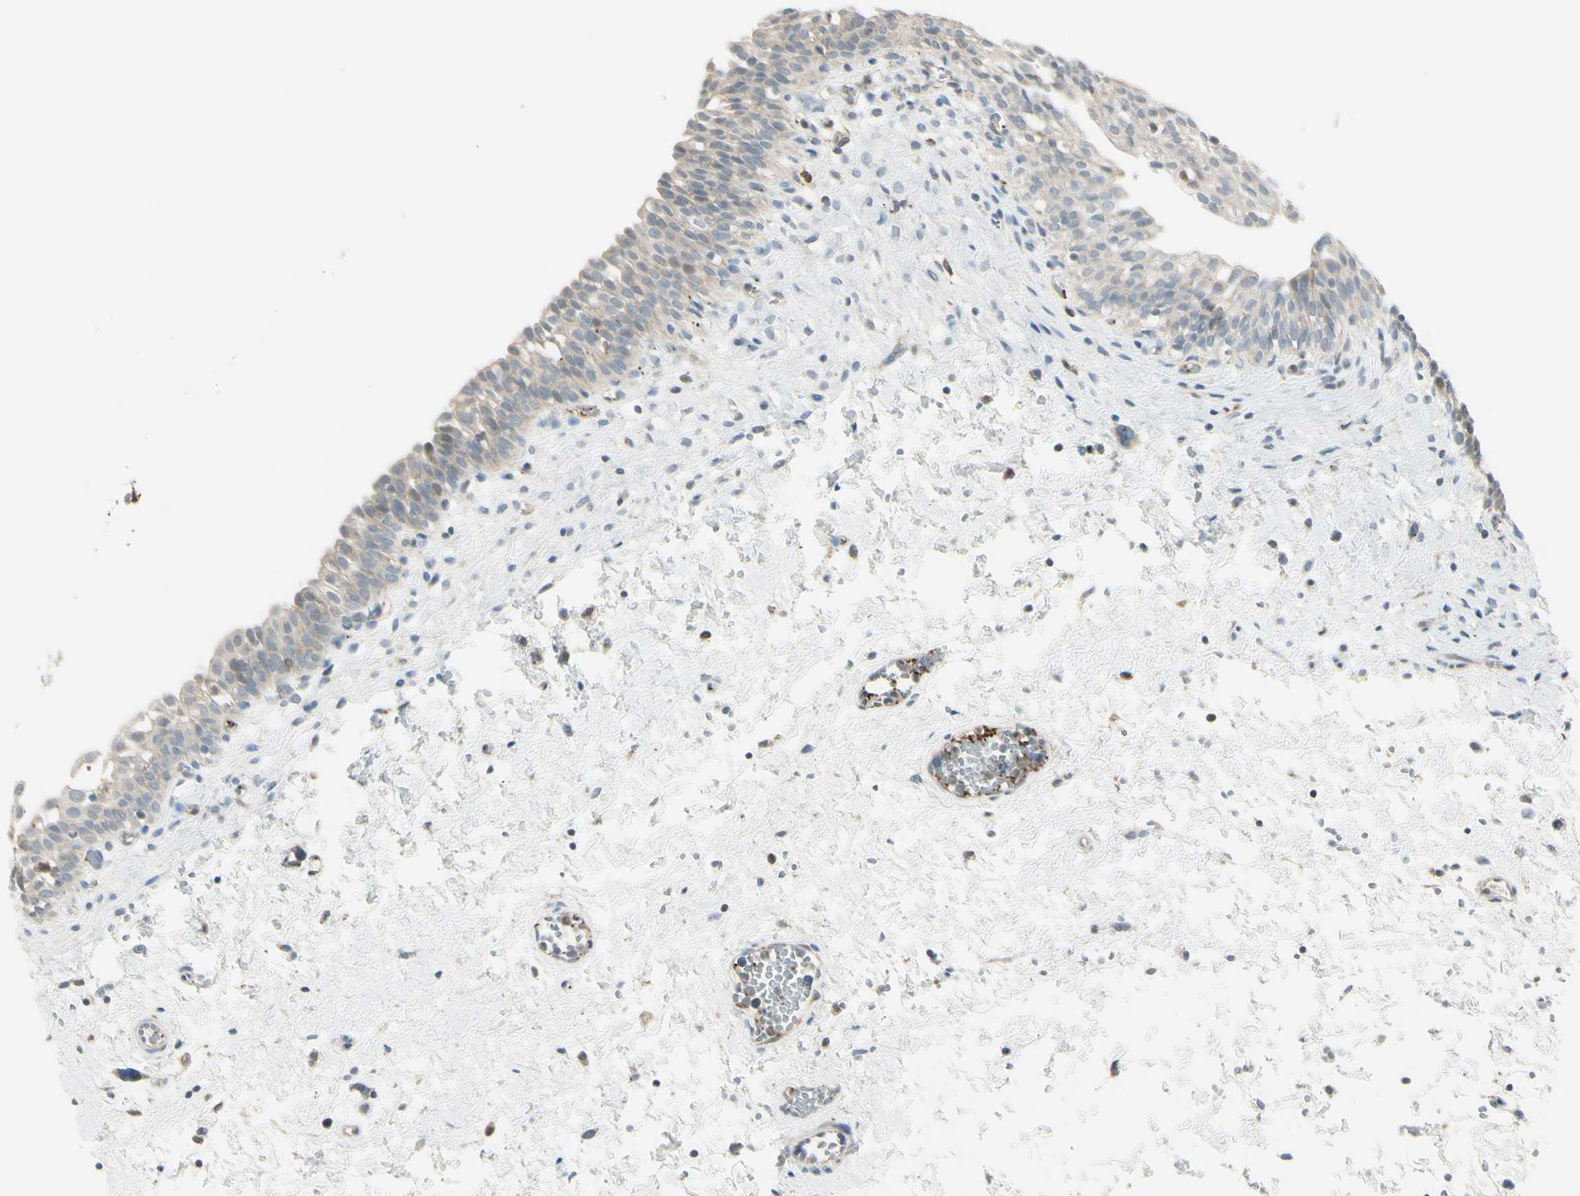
{"staining": {"intensity": "weak", "quantity": ">75%", "location": "cytoplasmic/membranous"}, "tissue": "urinary bladder", "cell_type": "Urothelial cells", "image_type": "normal", "snomed": [{"axis": "morphology", "description": "Normal tissue, NOS"}, {"axis": "topography", "description": "Urinary bladder"}], "caption": "Immunohistochemical staining of benign human urinary bladder reveals weak cytoplasmic/membranous protein positivity in about >75% of urothelial cells. (brown staining indicates protein expression, while blue staining denotes nuclei).", "gene": "CYRIB", "patient": {"sex": "male", "age": 55}}